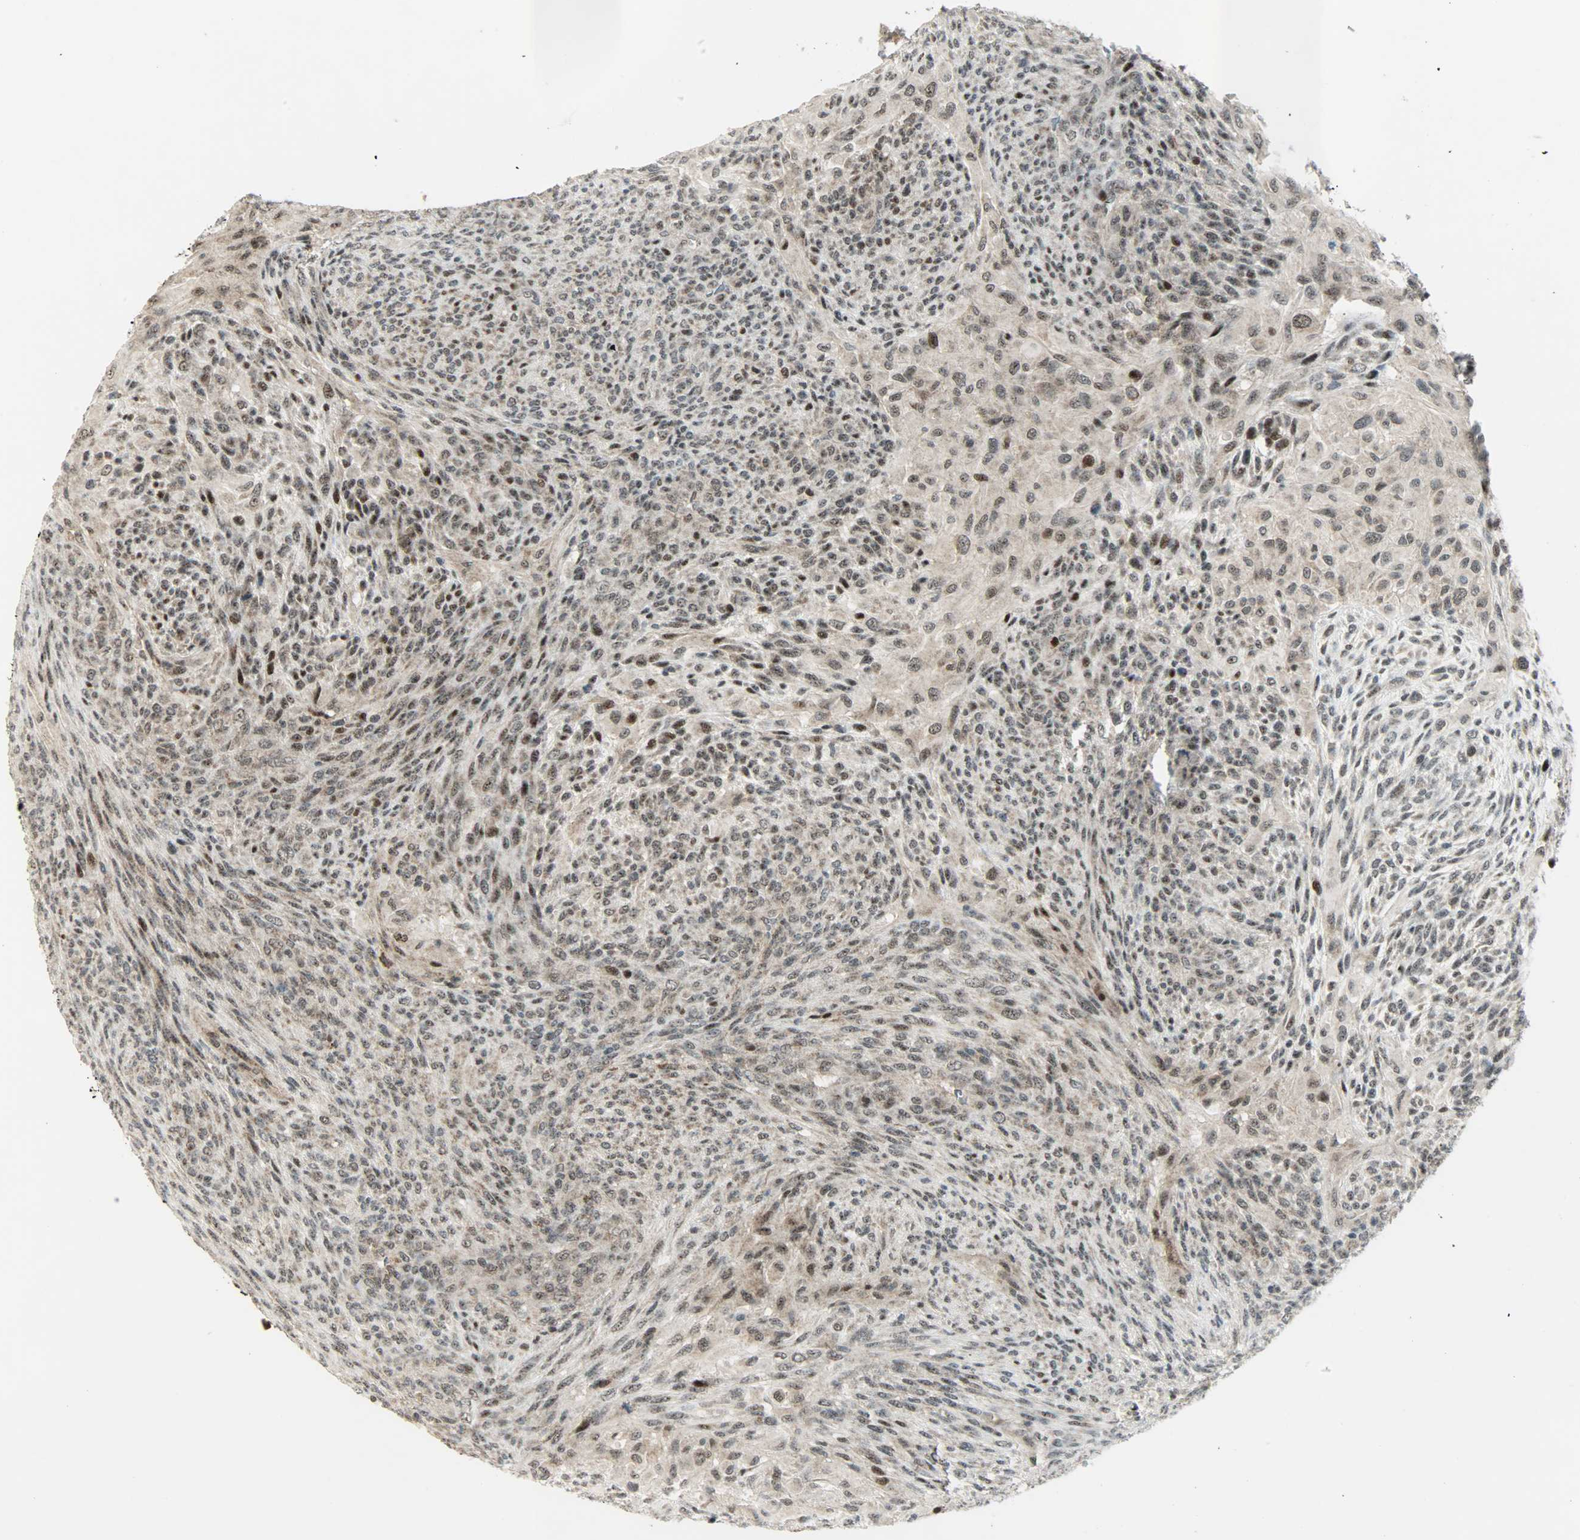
{"staining": {"intensity": "moderate", "quantity": ">75%", "location": "cytoplasmic/membranous,nuclear"}, "tissue": "glioma", "cell_type": "Tumor cells", "image_type": "cancer", "snomed": [{"axis": "morphology", "description": "Glioma, malignant, High grade"}, {"axis": "topography", "description": "Cerebral cortex"}], "caption": "IHC (DAB) staining of malignant glioma (high-grade) exhibits moderate cytoplasmic/membranous and nuclear protein positivity in about >75% of tumor cells.", "gene": "IL15", "patient": {"sex": "female", "age": 55}}